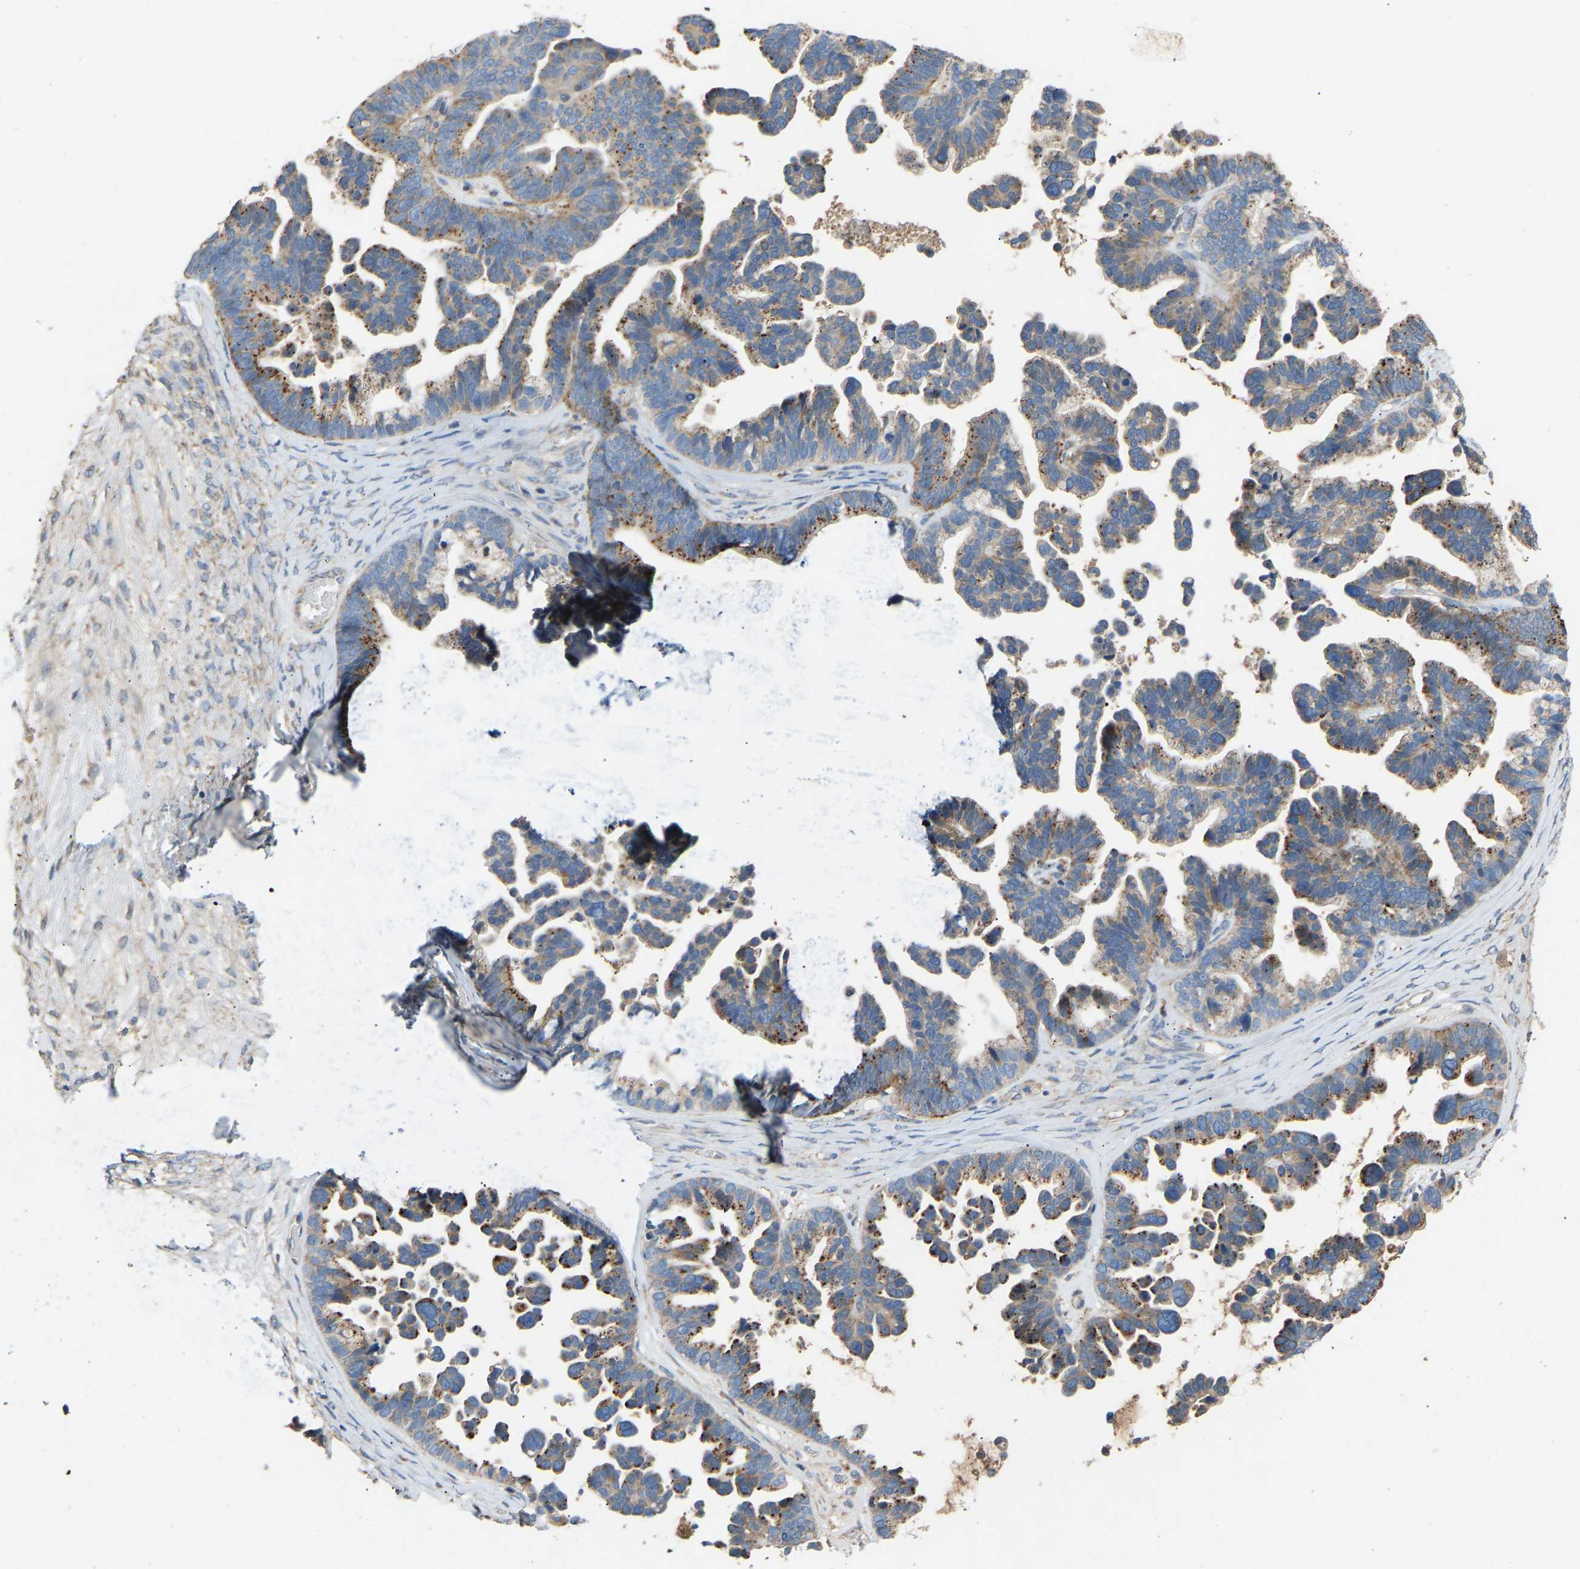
{"staining": {"intensity": "weak", "quantity": ">75%", "location": "cytoplasmic/membranous"}, "tissue": "ovarian cancer", "cell_type": "Tumor cells", "image_type": "cancer", "snomed": [{"axis": "morphology", "description": "Cystadenocarcinoma, serous, NOS"}, {"axis": "topography", "description": "Ovary"}], "caption": "DAB immunohistochemical staining of ovarian serous cystadenocarcinoma displays weak cytoplasmic/membranous protein staining in approximately >75% of tumor cells.", "gene": "RGP1", "patient": {"sex": "female", "age": 56}}